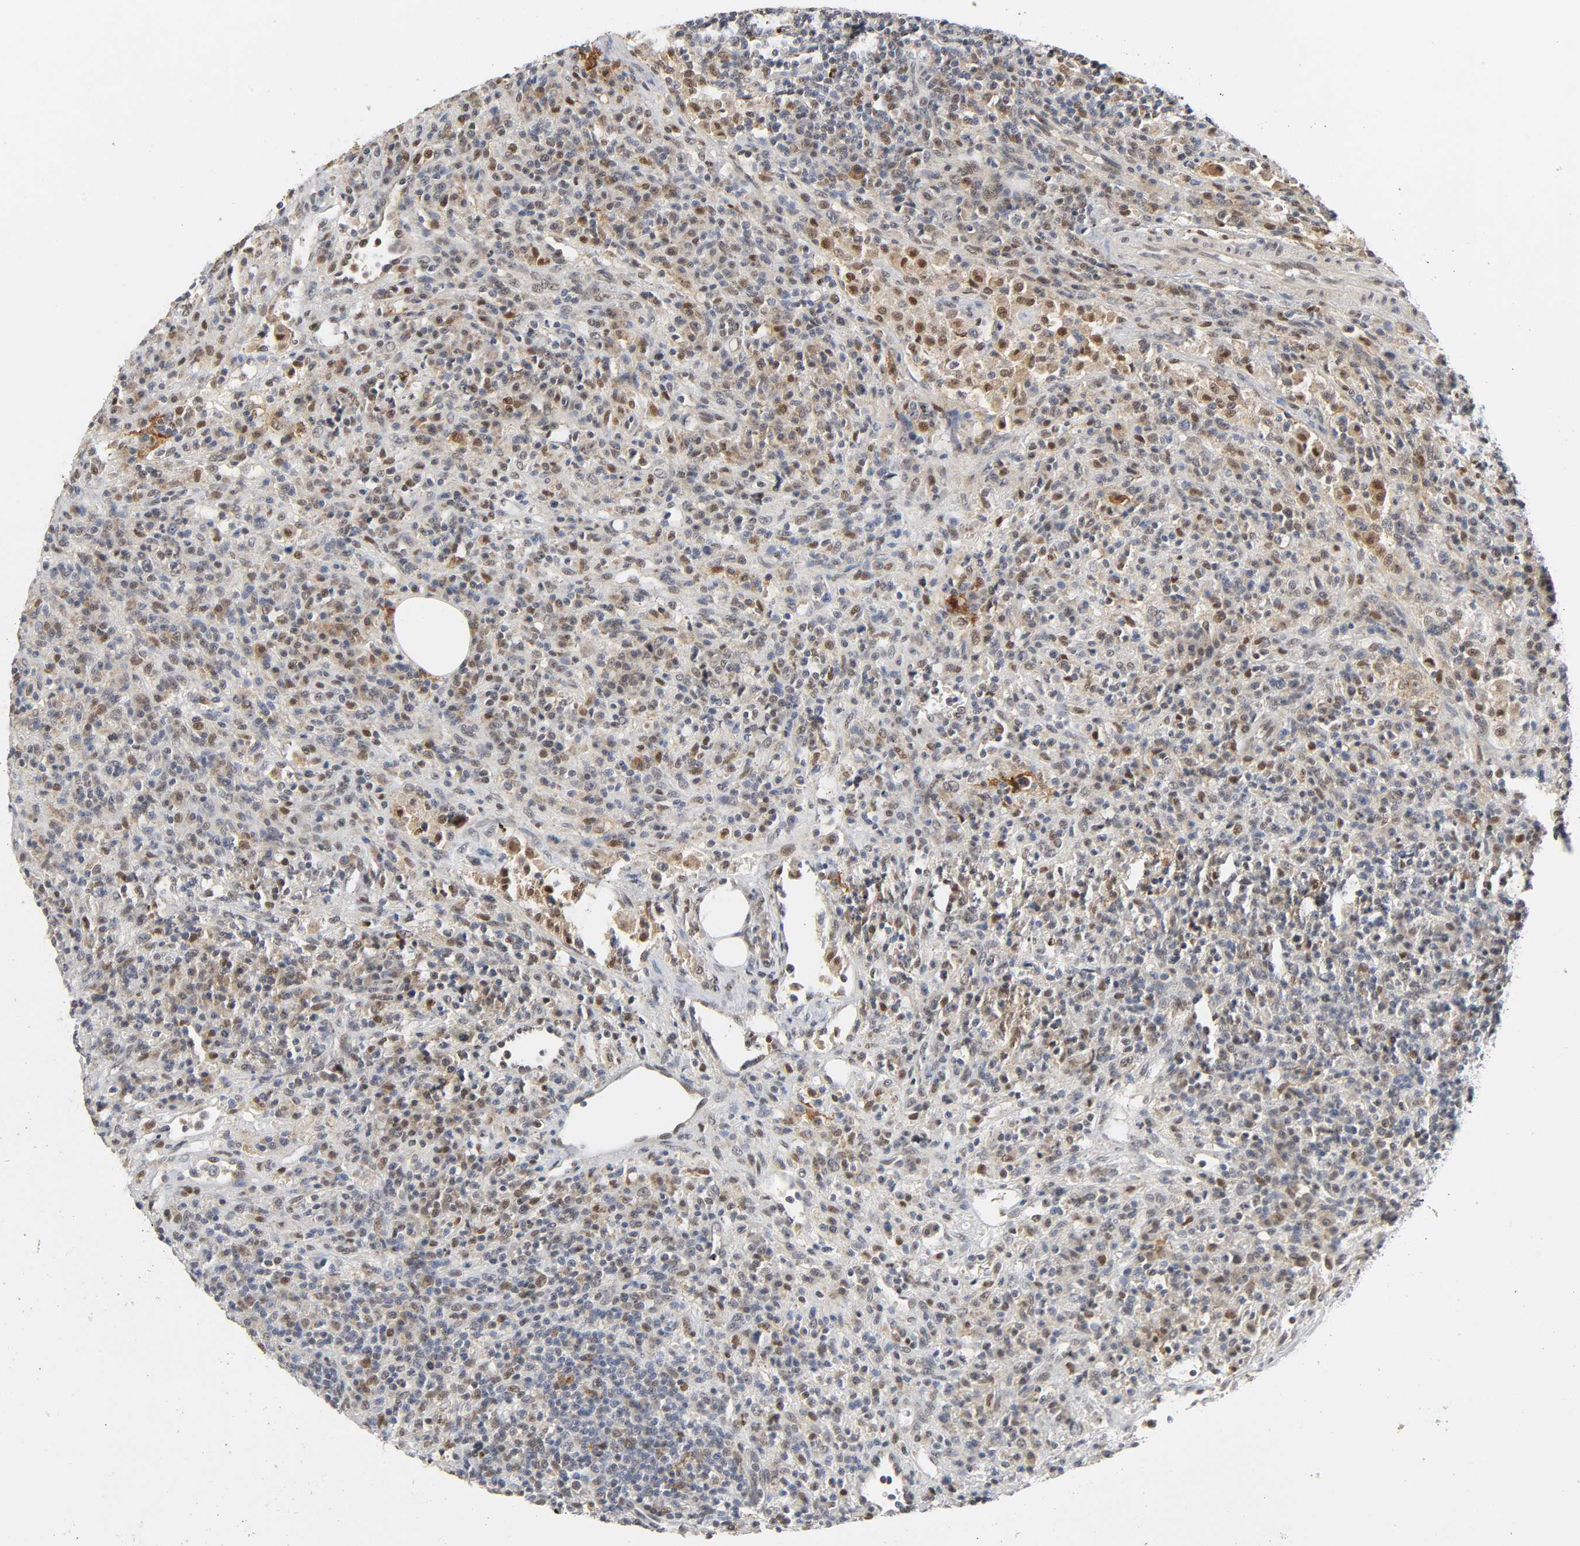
{"staining": {"intensity": "moderate", "quantity": "25%-75%", "location": "cytoplasmic/membranous,nuclear"}, "tissue": "lymphoma", "cell_type": "Tumor cells", "image_type": "cancer", "snomed": [{"axis": "morphology", "description": "Hodgkin's disease, NOS"}, {"axis": "topography", "description": "Lymph node"}], "caption": "The image displays staining of Hodgkin's disease, revealing moderate cytoplasmic/membranous and nuclear protein staining (brown color) within tumor cells.", "gene": "KAT2B", "patient": {"sex": "male", "age": 65}}